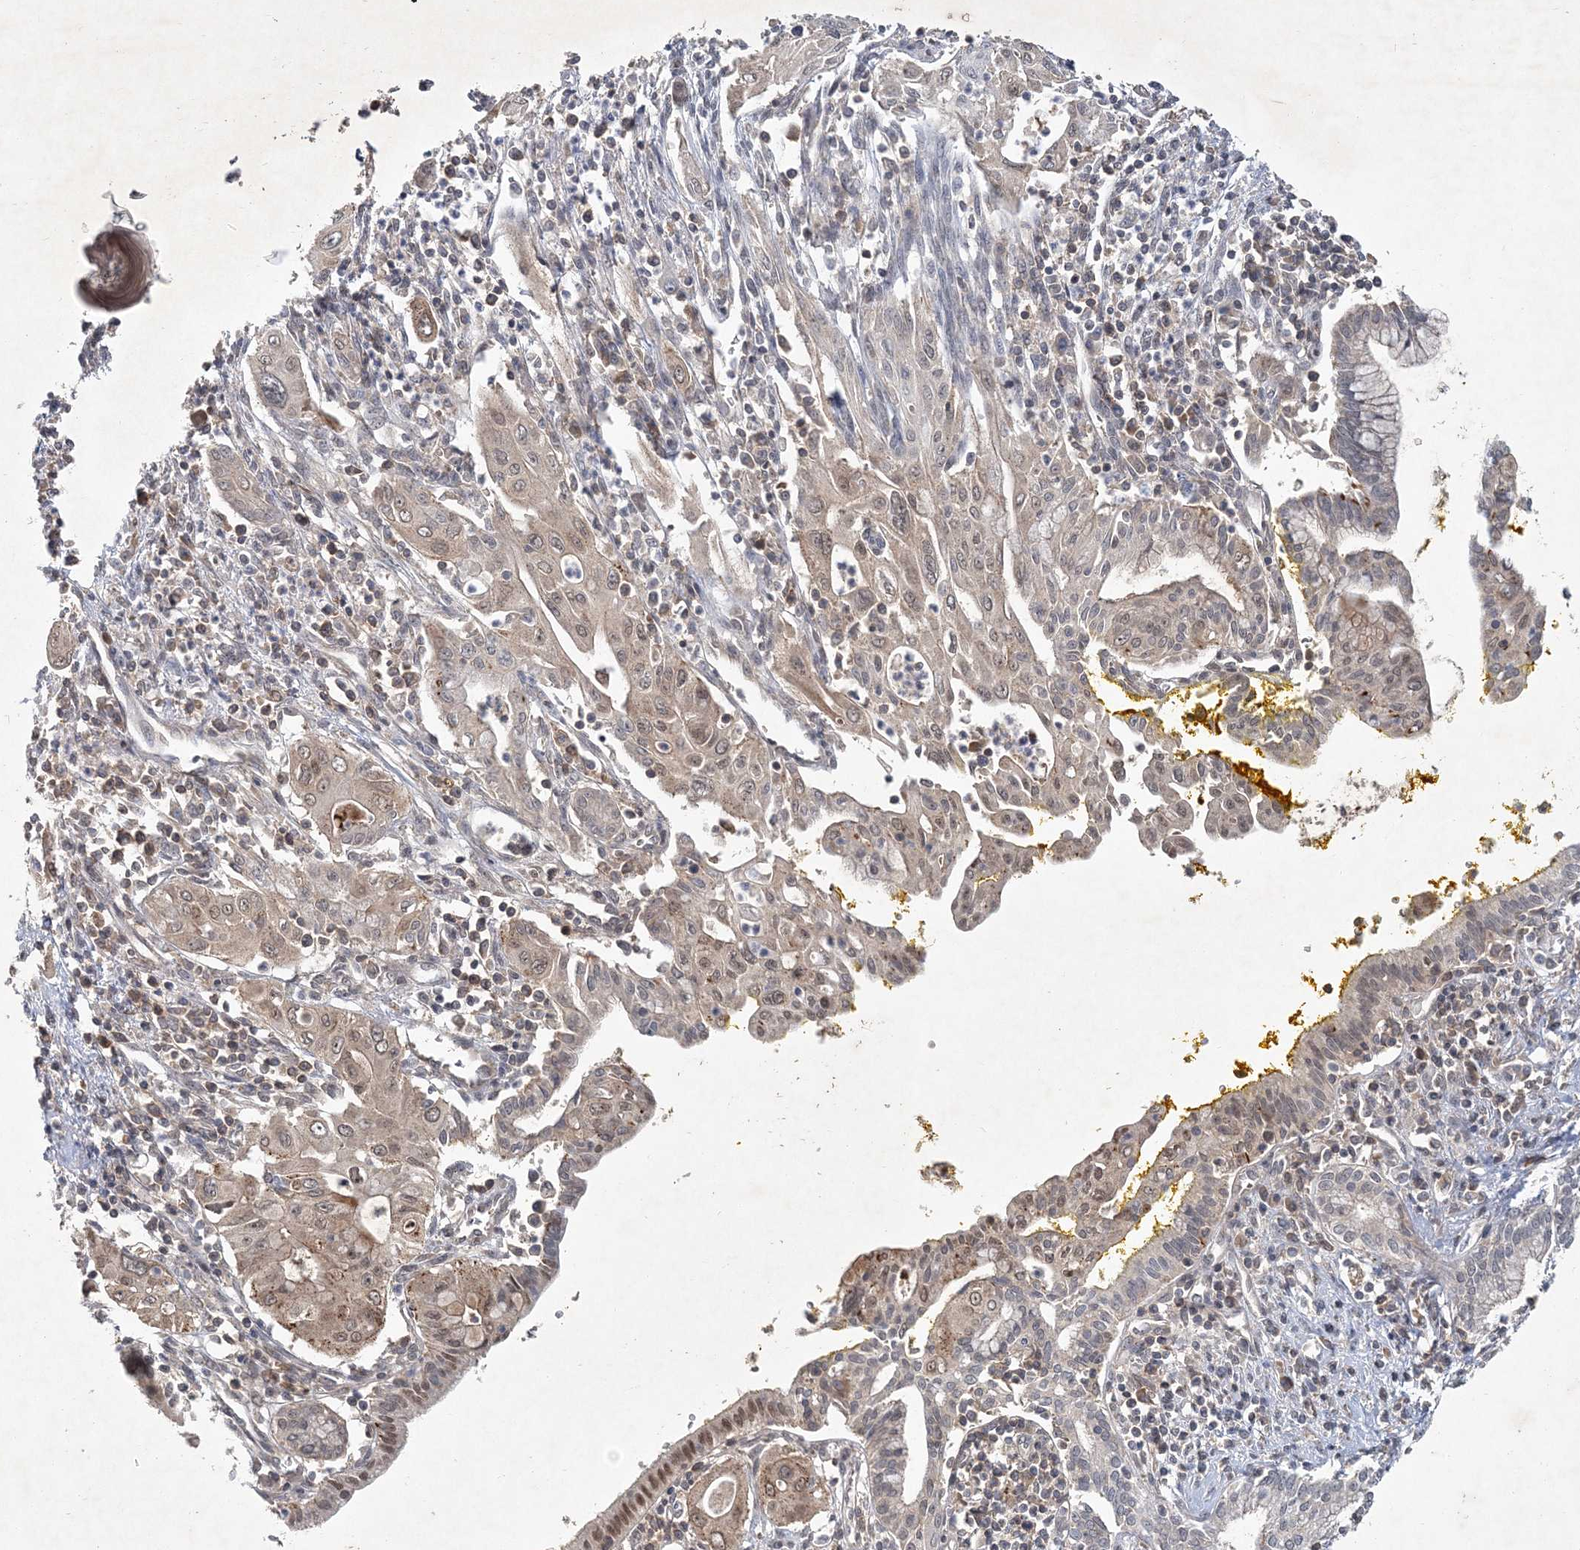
{"staining": {"intensity": "weak", "quantity": ">75%", "location": "cytoplasmic/membranous,nuclear"}, "tissue": "pancreatic cancer", "cell_type": "Tumor cells", "image_type": "cancer", "snomed": [{"axis": "morphology", "description": "Adenocarcinoma, NOS"}, {"axis": "topography", "description": "Pancreas"}], "caption": "Pancreatic adenocarcinoma was stained to show a protein in brown. There is low levels of weak cytoplasmic/membranous and nuclear expression in approximately >75% of tumor cells. The staining is performed using DAB brown chromogen to label protein expression. The nuclei are counter-stained blue using hematoxylin.", "gene": "RNF25", "patient": {"sex": "male", "age": 58}}